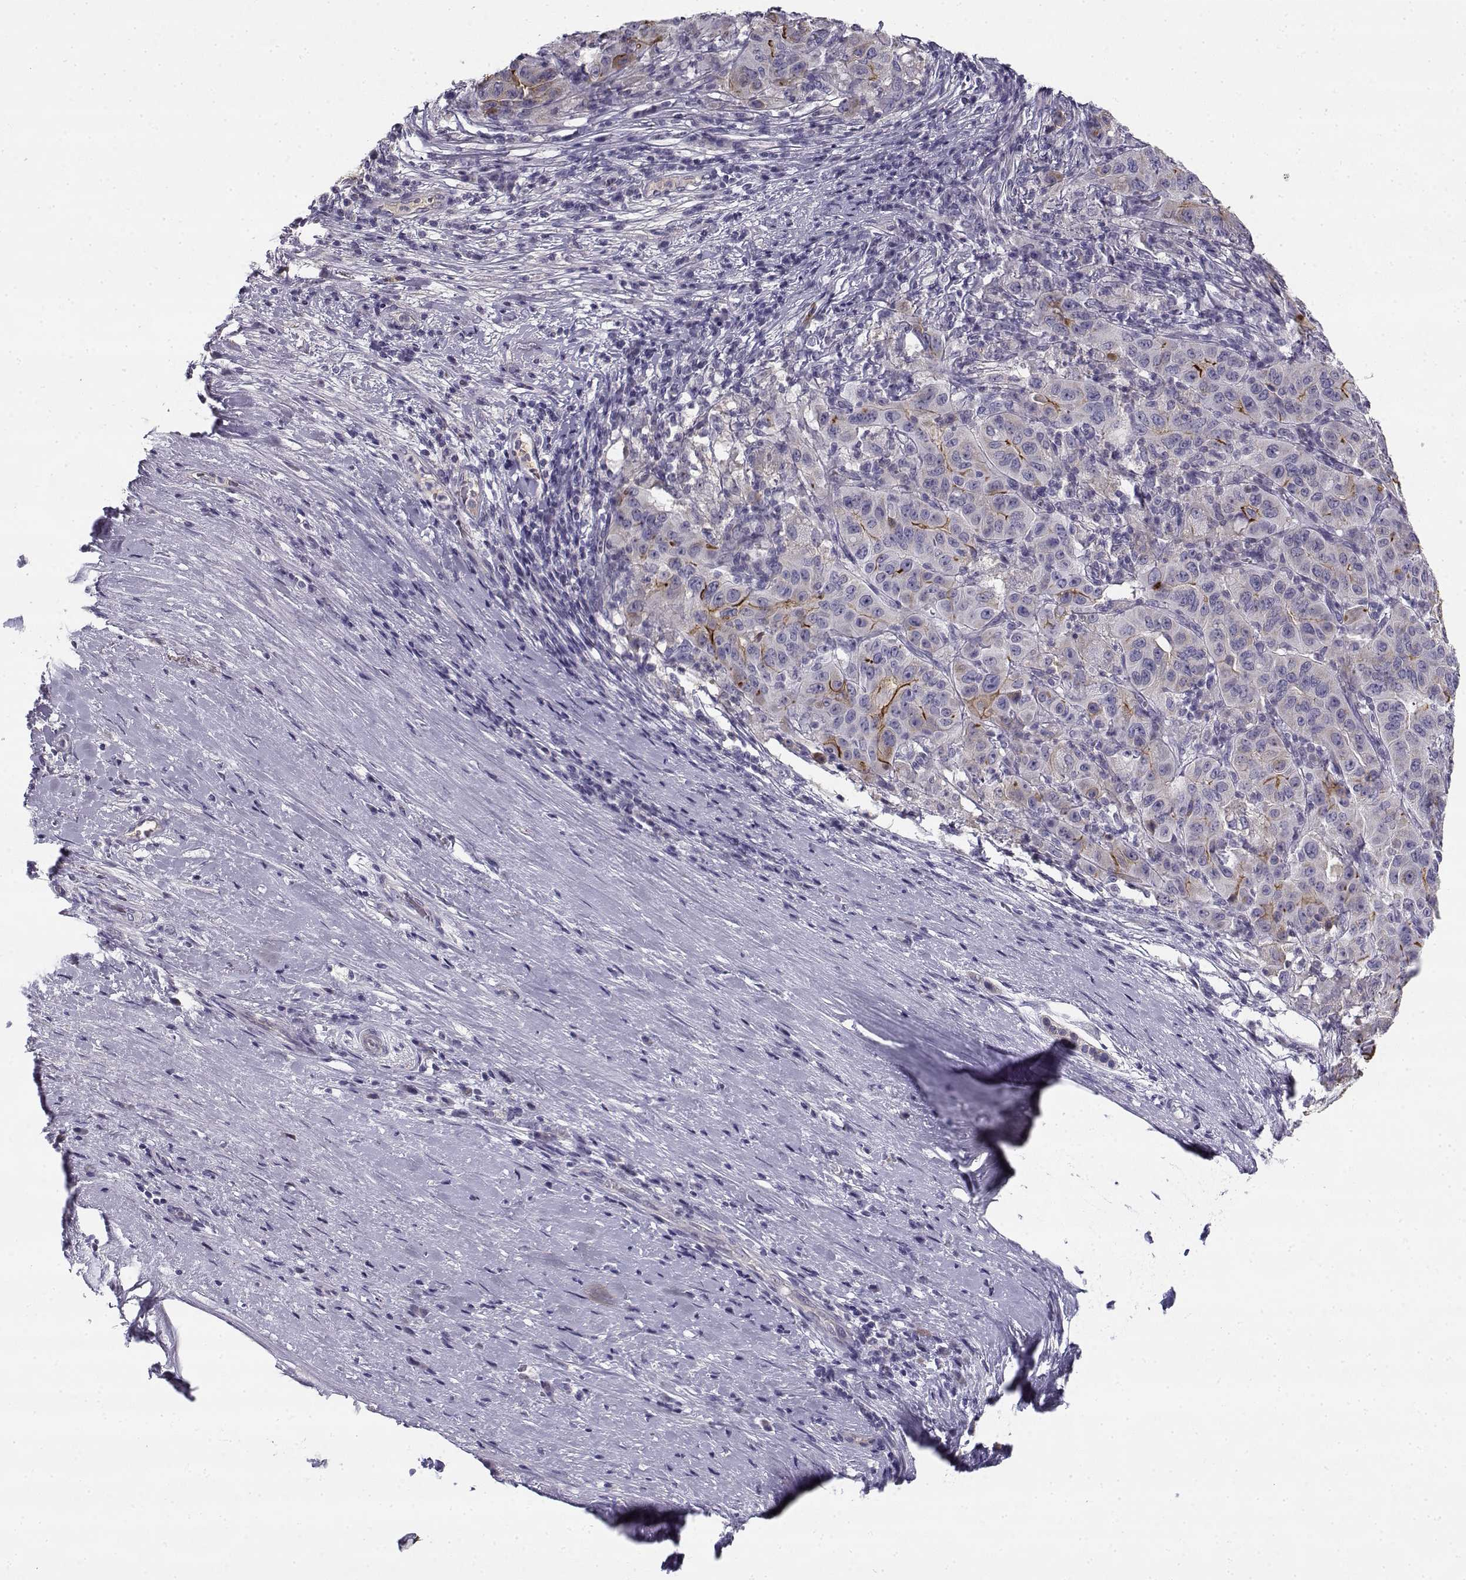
{"staining": {"intensity": "strong", "quantity": "<25%", "location": "cytoplasmic/membranous"}, "tissue": "pancreatic cancer", "cell_type": "Tumor cells", "image_type": "cancer", "snomed": [{"axis": "morphology", "description": "Adenocarcinoma, NOS"}, {"axis": "topography", "description": "Pancreas"}], "caption": "Immunohistochemistry staining of pancreatic cancer (adenocarcinoma), which demonstrates medium levels of strong cytoplasmic/membranous staining in about <25% of tumor cells indicating strong cytoplasmic/membranous protein positivity. The staining was performed using DAB (3,3'-diaminobenzidine) (brown) for protein detection and nuclei were counterstained in hematoxylin (blue).", "gene": "CREB3L3", "patient": {"sex": "male", "age": 63}}